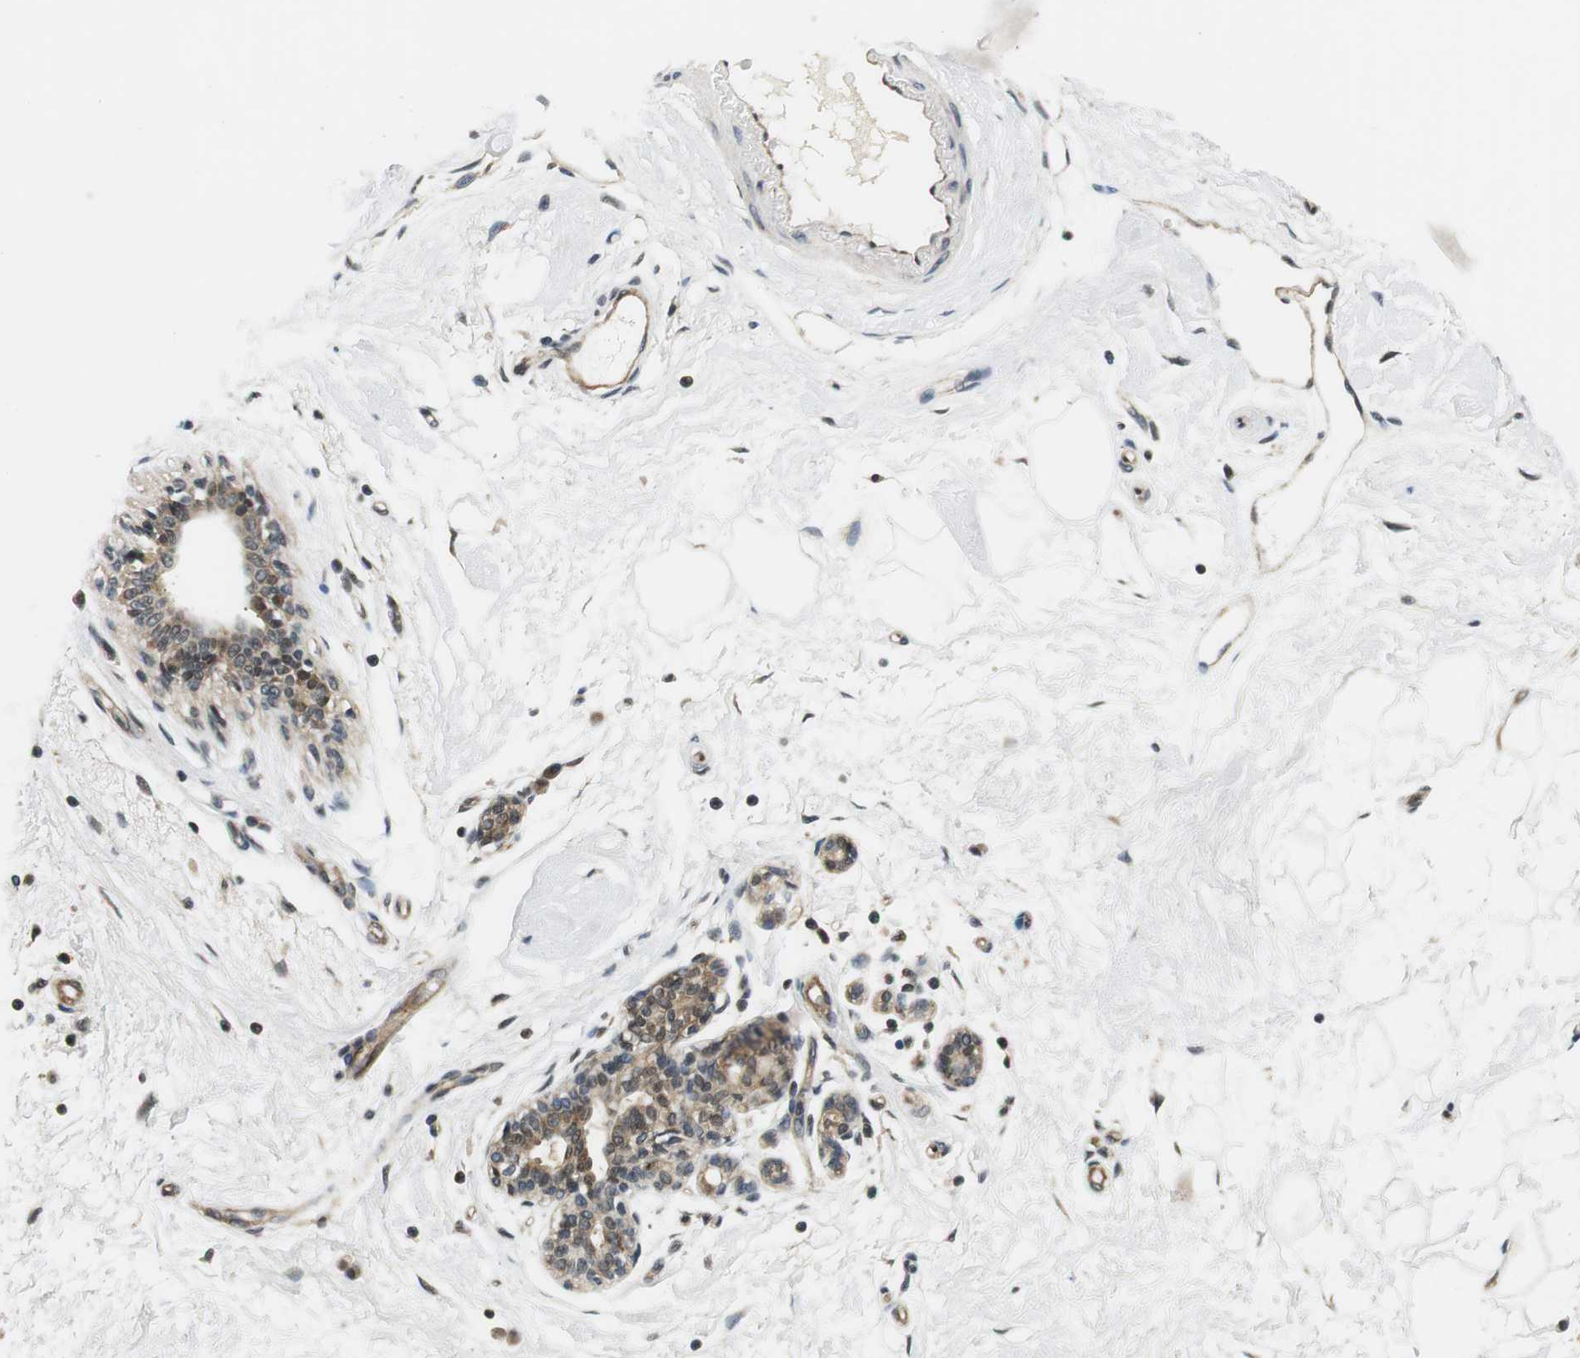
{"staining": {"intensity": "moderate", "quantity": ">75%", "location": "nuclear"}, "tissue": "breast", "cell_type": "Adipocytes", "image_type": "normal", "snomed": [{"axis": "morphology", "description": "Normal tissue, NOS"}, {"axis": "morphology", "description": "Lobular carcinoma"}, {"axis": "topography", "description": "Breast"}], "caption": "A brown stain highlights moderate nuclear expression of a protein in adipocytes of unremarkable breast. The staining was performed using DAB to visualize the protein expression in brown, while the nuclei were stained in blue with hematoxylin (Magnification: 20x).", "gene": "CSNK2B", "patient": {"sex": "female", "age": 59}}